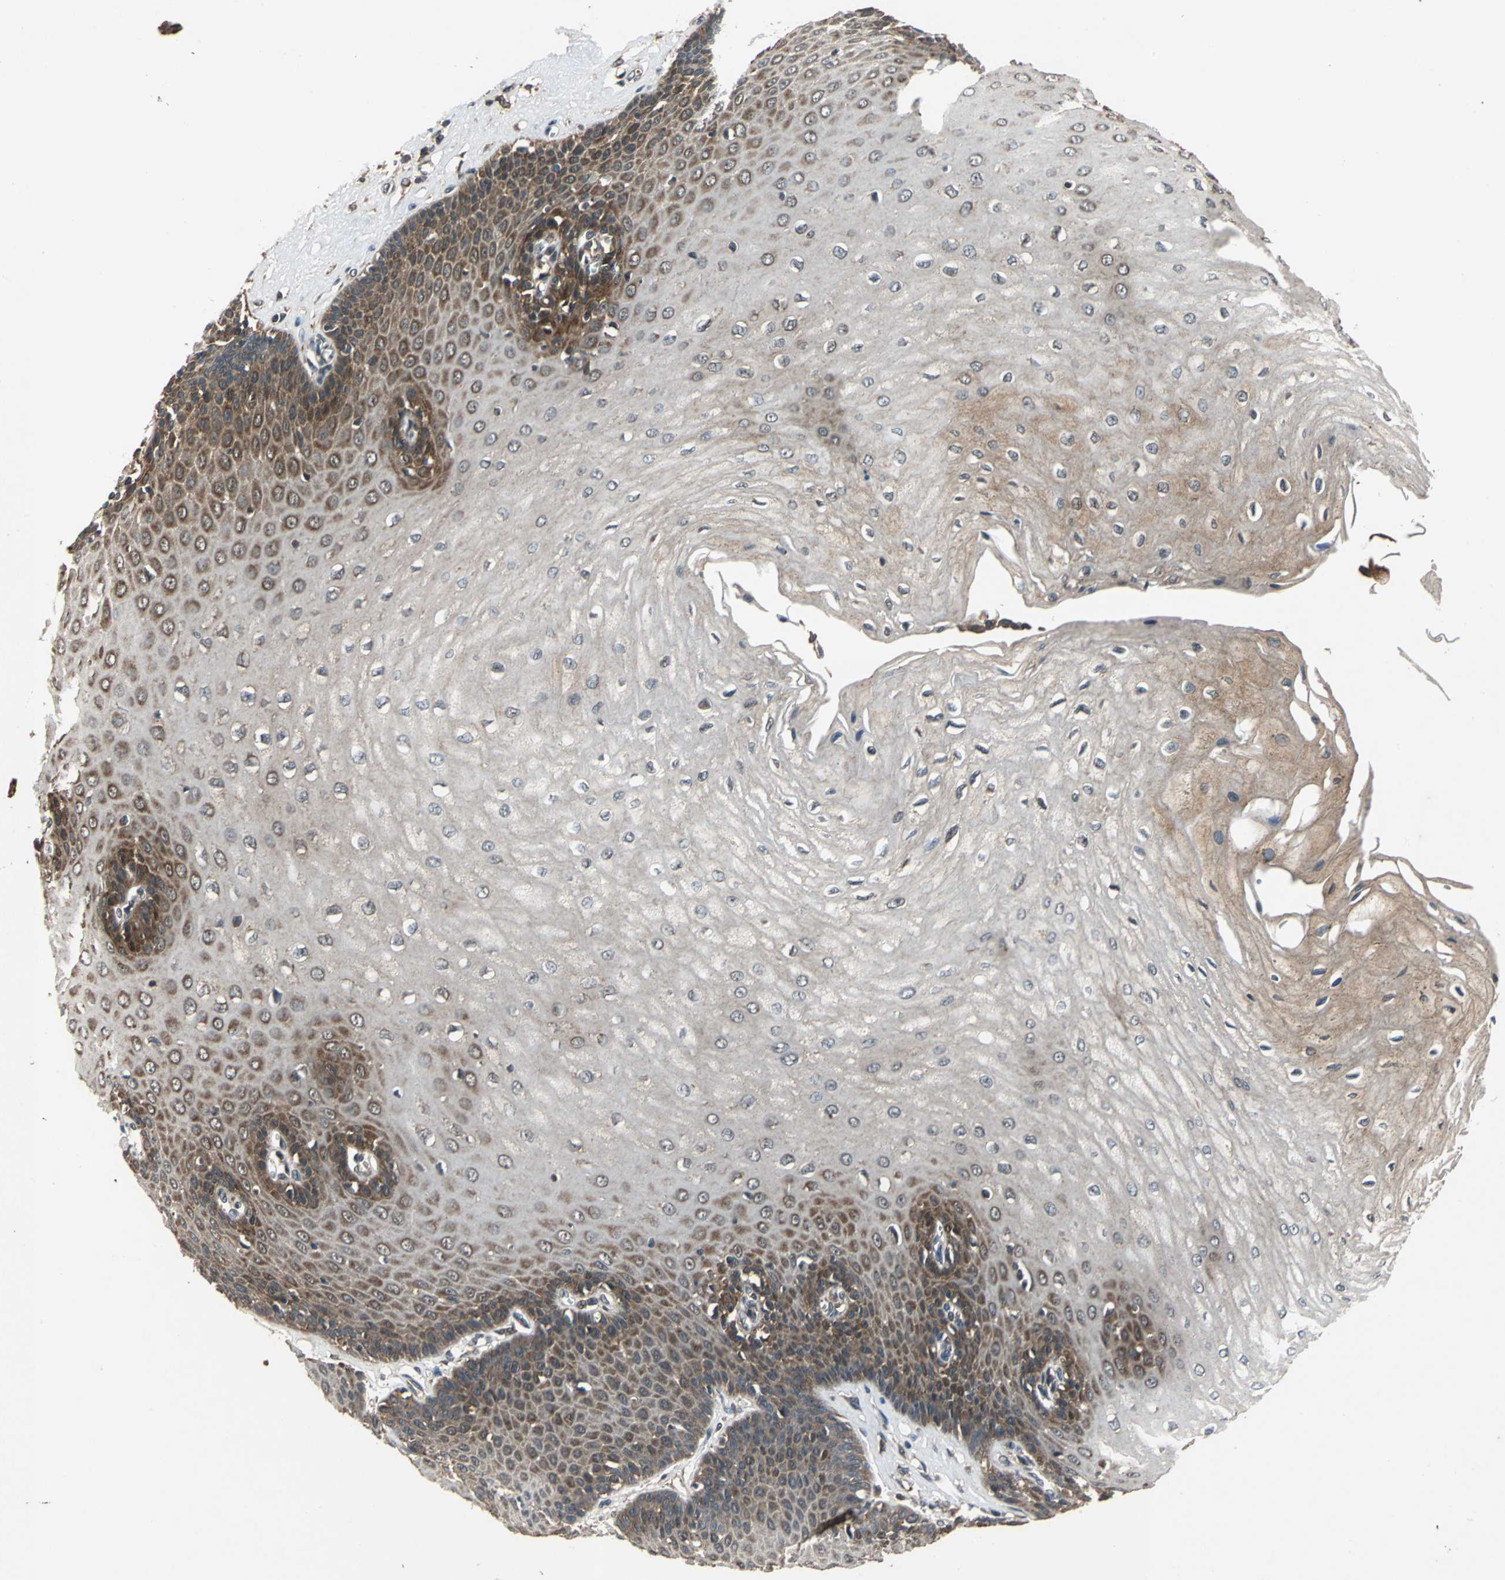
{"staining": {"intensity": "strong", "quantity": "25%-75%", "location": "cytoplasmic/membranous"}, "tissue": "esophagus", "cell_type": "Squamous epithelial cells", "image_type": "normal", "snomed": [{"axis": "morphology", "description": "Normal tissue, NOS"}, {"axis": "morphology", "description": "Squamous cell carcinoma, NOS"}, {"axis": "topography", "description": "Esophagus"}], "caption": "IHC histopathology image of unremarkable esophagus stained for a protein (brown), which exhibits high levels of strong cytoplasmic/membranous expression in approximately 25%-75% of squamous epithelial cells.", "gene": "ZNF608", "patient": {"sex": "male", "age": 65}}